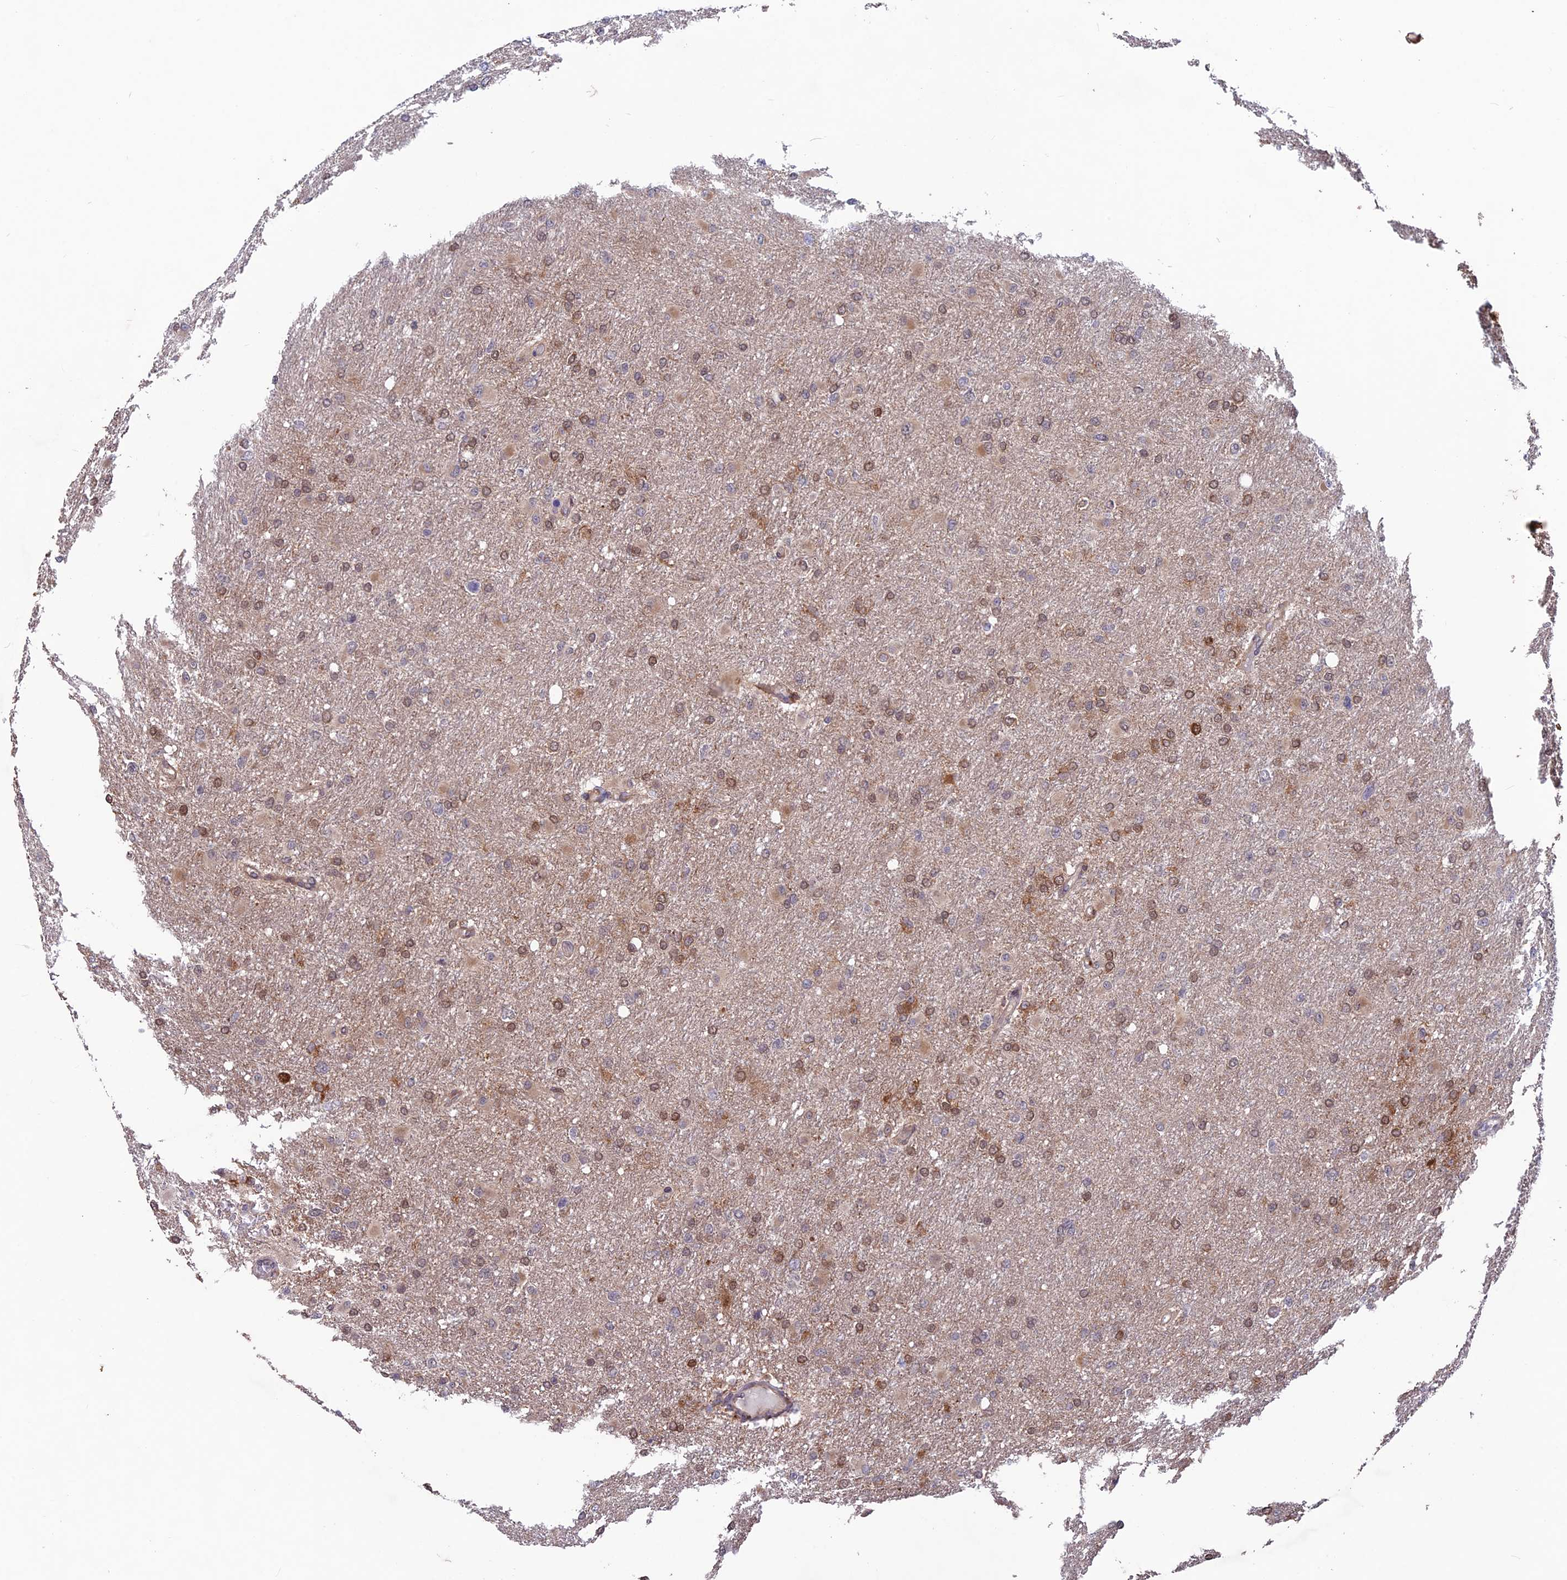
{"staining": {"intensity": "moderate", "quantity": "<25%", "location": "cytoplasmic/membranous"}, "tissue": "glioma", "cell_type": "Tumor cells", "image_type": "cancer", "snomed": [{"axis": "morphology", "description": "Glioma, malignant, High grade"}, {"axis": "topography", "description": "Cerebral cortex"}], "caption": "Glioma stained for a protein (brown) reveals moderate cytoplasmic/membranous positive staining in approximately <25% of tumor cells.", "gene": "MAST2", "patient": {"sex": "female", "age": 36}}